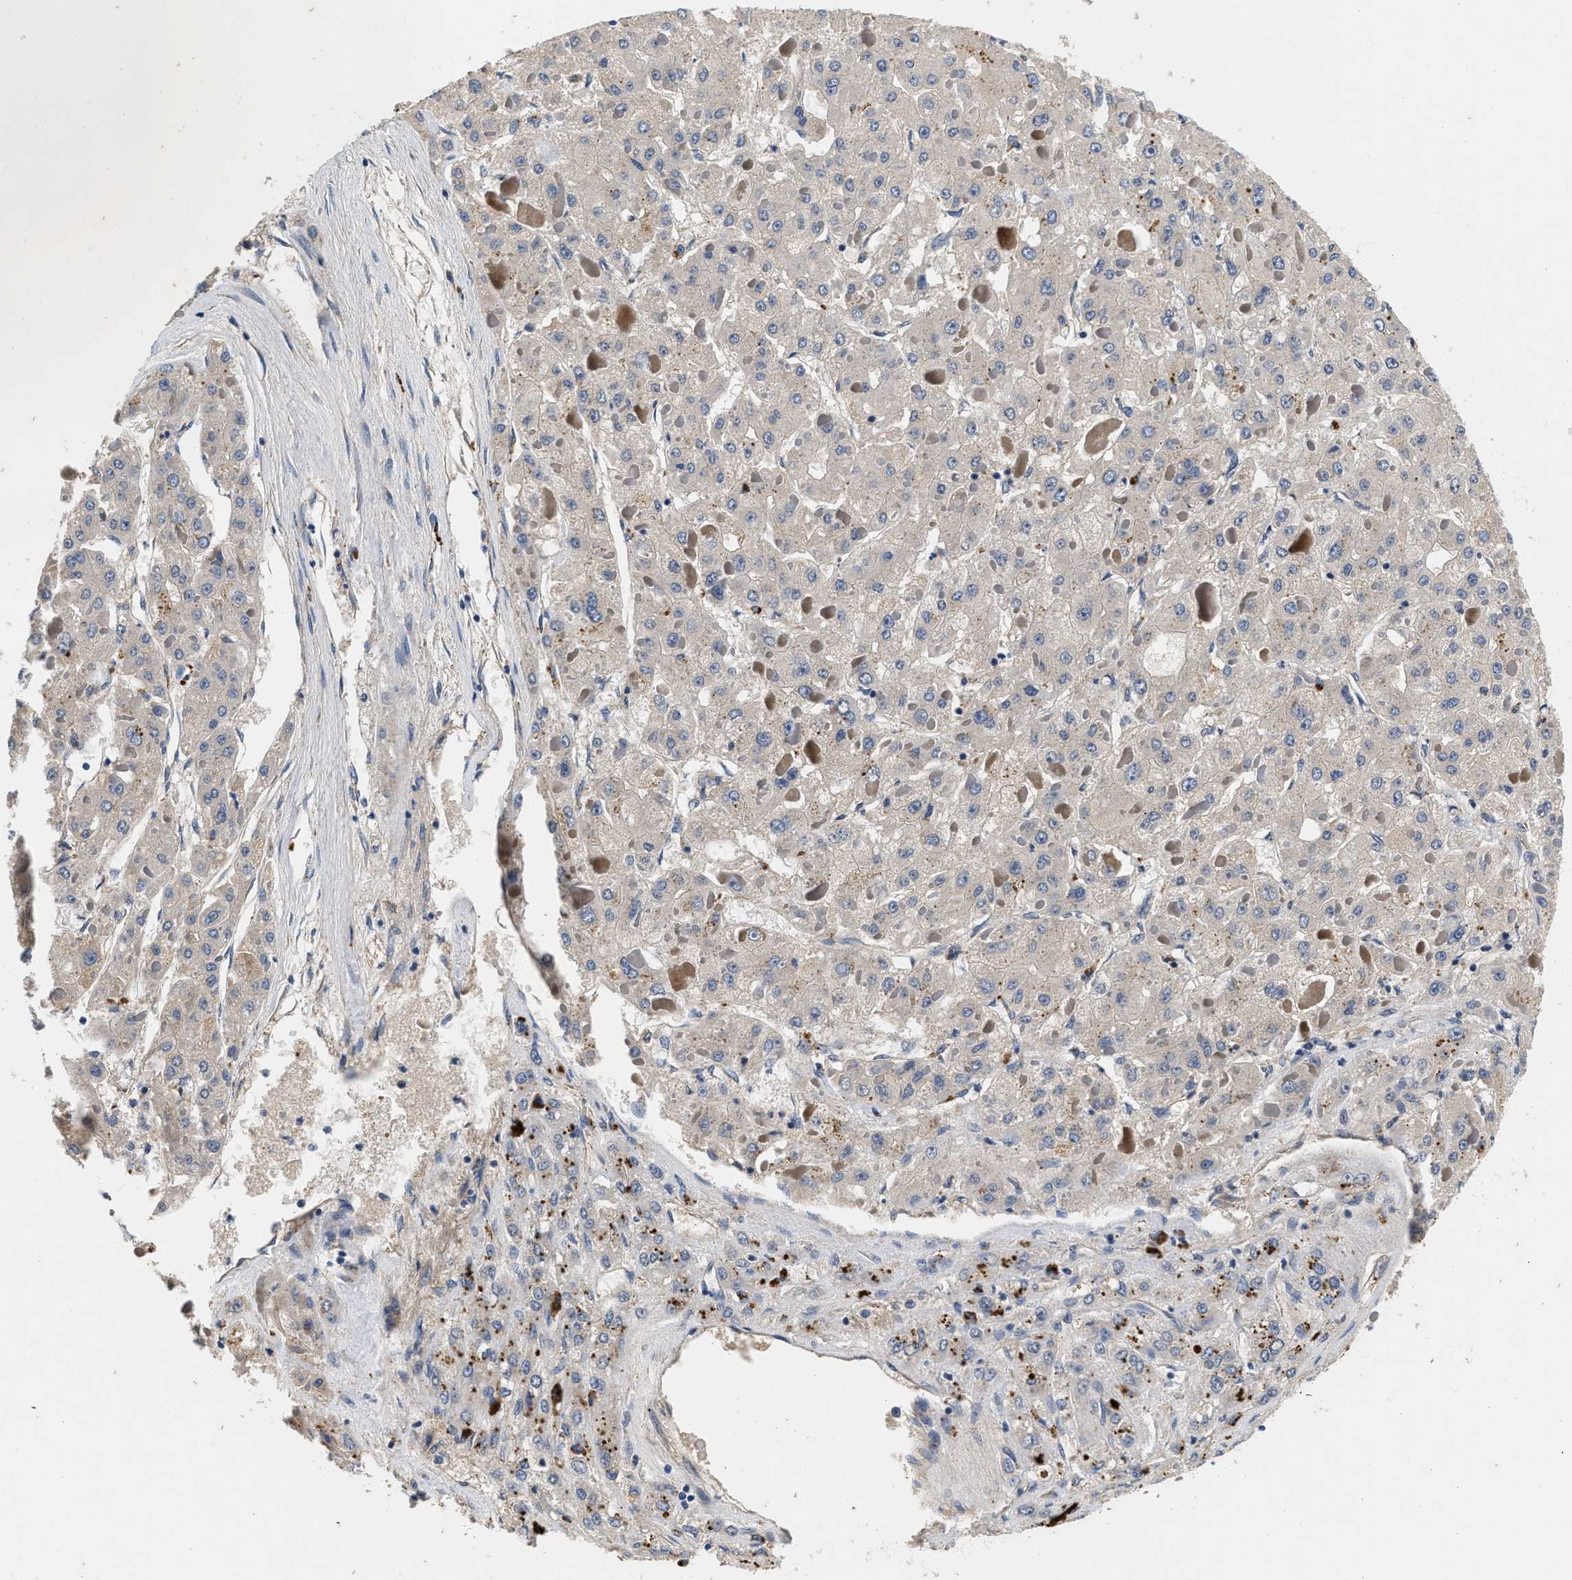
{"staining": {"intensity": "weak", "quantity": "25%-75%", "location": "cytoplasmic/membranous"}, "tissue": "liver cancer", "cell_type": "Tumor cells", "image_type": "cancer", "snomed": [{"axis": "morphology", "description": "Carcinoma, Hepatocellular, NOS"}, {"axis": "topography", "description": "Liver"}], "caption": "Weak cytoplasmic/membranous staining for a protein is present in about 25%-75% of tumor cells of hepatocellular carcinoma (liver) using immunohistochemistry (IHC).", "gene": "NME6", "patient": {"sex": "female", "age": 73}}